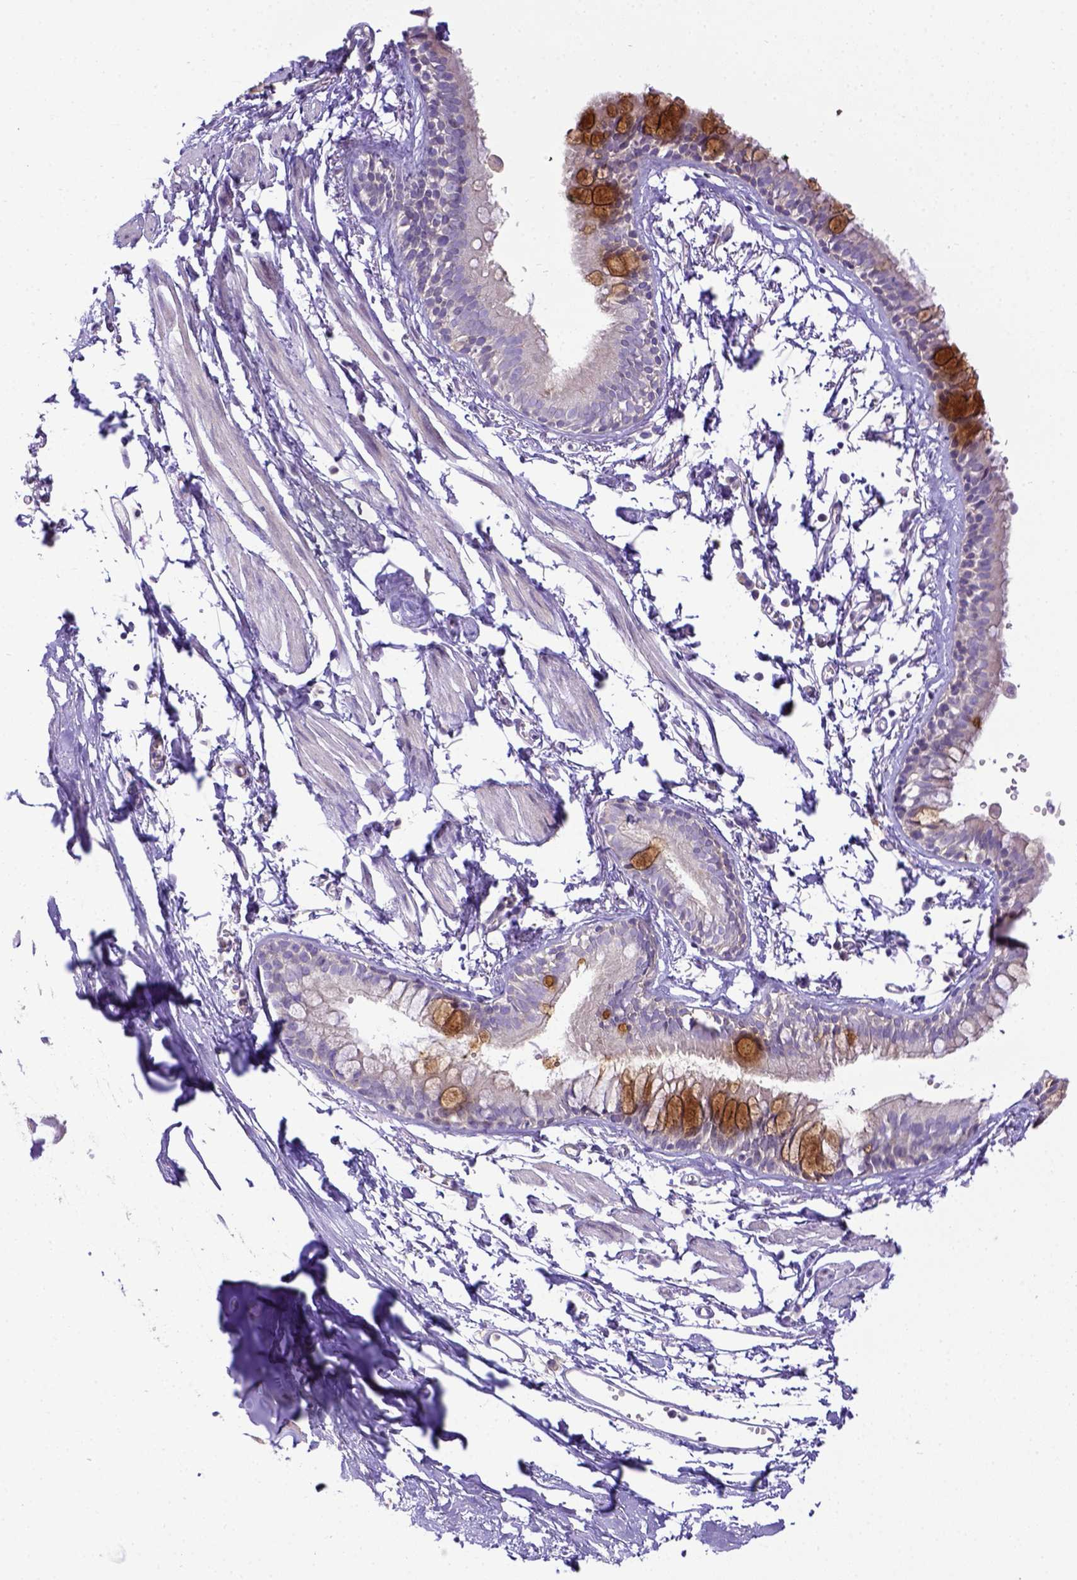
{"staining": {"intensity": "moderate", "quantity": "<25%", "location": "cytoplasmic/membranous"}, "tissue": "bronchus", "cell_type": "Respiratory epithelial cells", "image_type": "normal", "snomed": [{"axis": "morphology", "description": "Normal tissue, NOS"}, {"axis": "topography", "description": "Cartilage tissue"}, {"axis": "topography", "description": "Bronchus"}], "caption": "An IHC micrograph of normal tissue is shown. Protein staining in brown labels moderate cytoplasmic/membranous positivity in bronchus within respiratory epithelial cells.", "gene": "CD40", "patient": {"sex": "female", "age": 59}}